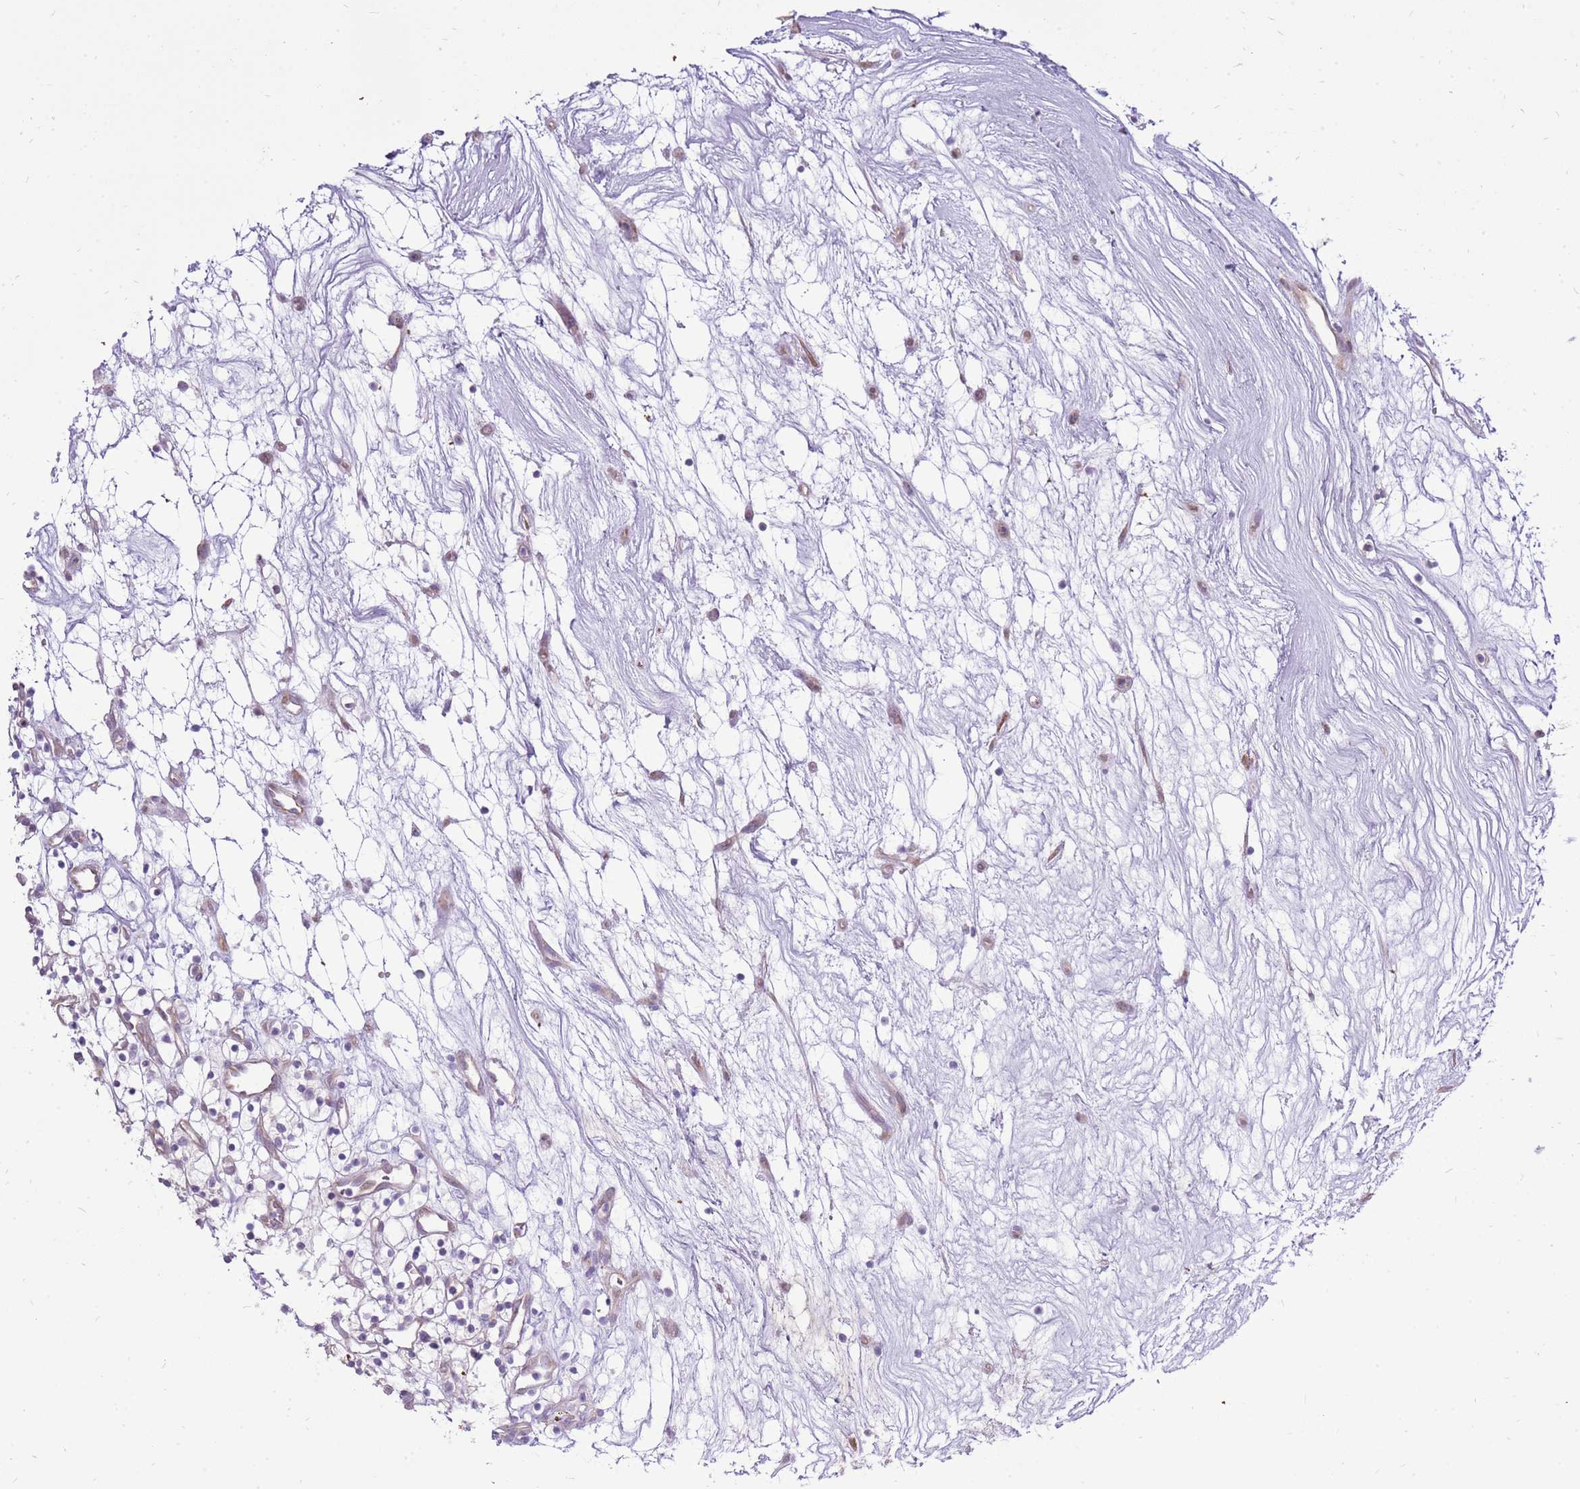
{"staining": {"intensity": "negative", "quantity": "none", "location": "none"}, "tissue": "renal cancer", "cell_type": "Tumor cells", "image_type": "cancer", "snomed": [{"axis": "morphology", "description": "Adenocarcinoma, NOS"}, {"axis": "topography", "description": "Kidney"}], "caption": "Tumor cells are negative for protein expression in human renal adenocarcinoma. (Brightfield microscopy of DAB immunohistochemistry at high magnification).", "gene": "UGGT2", "patient": {"sex": "female", "age": 57}}